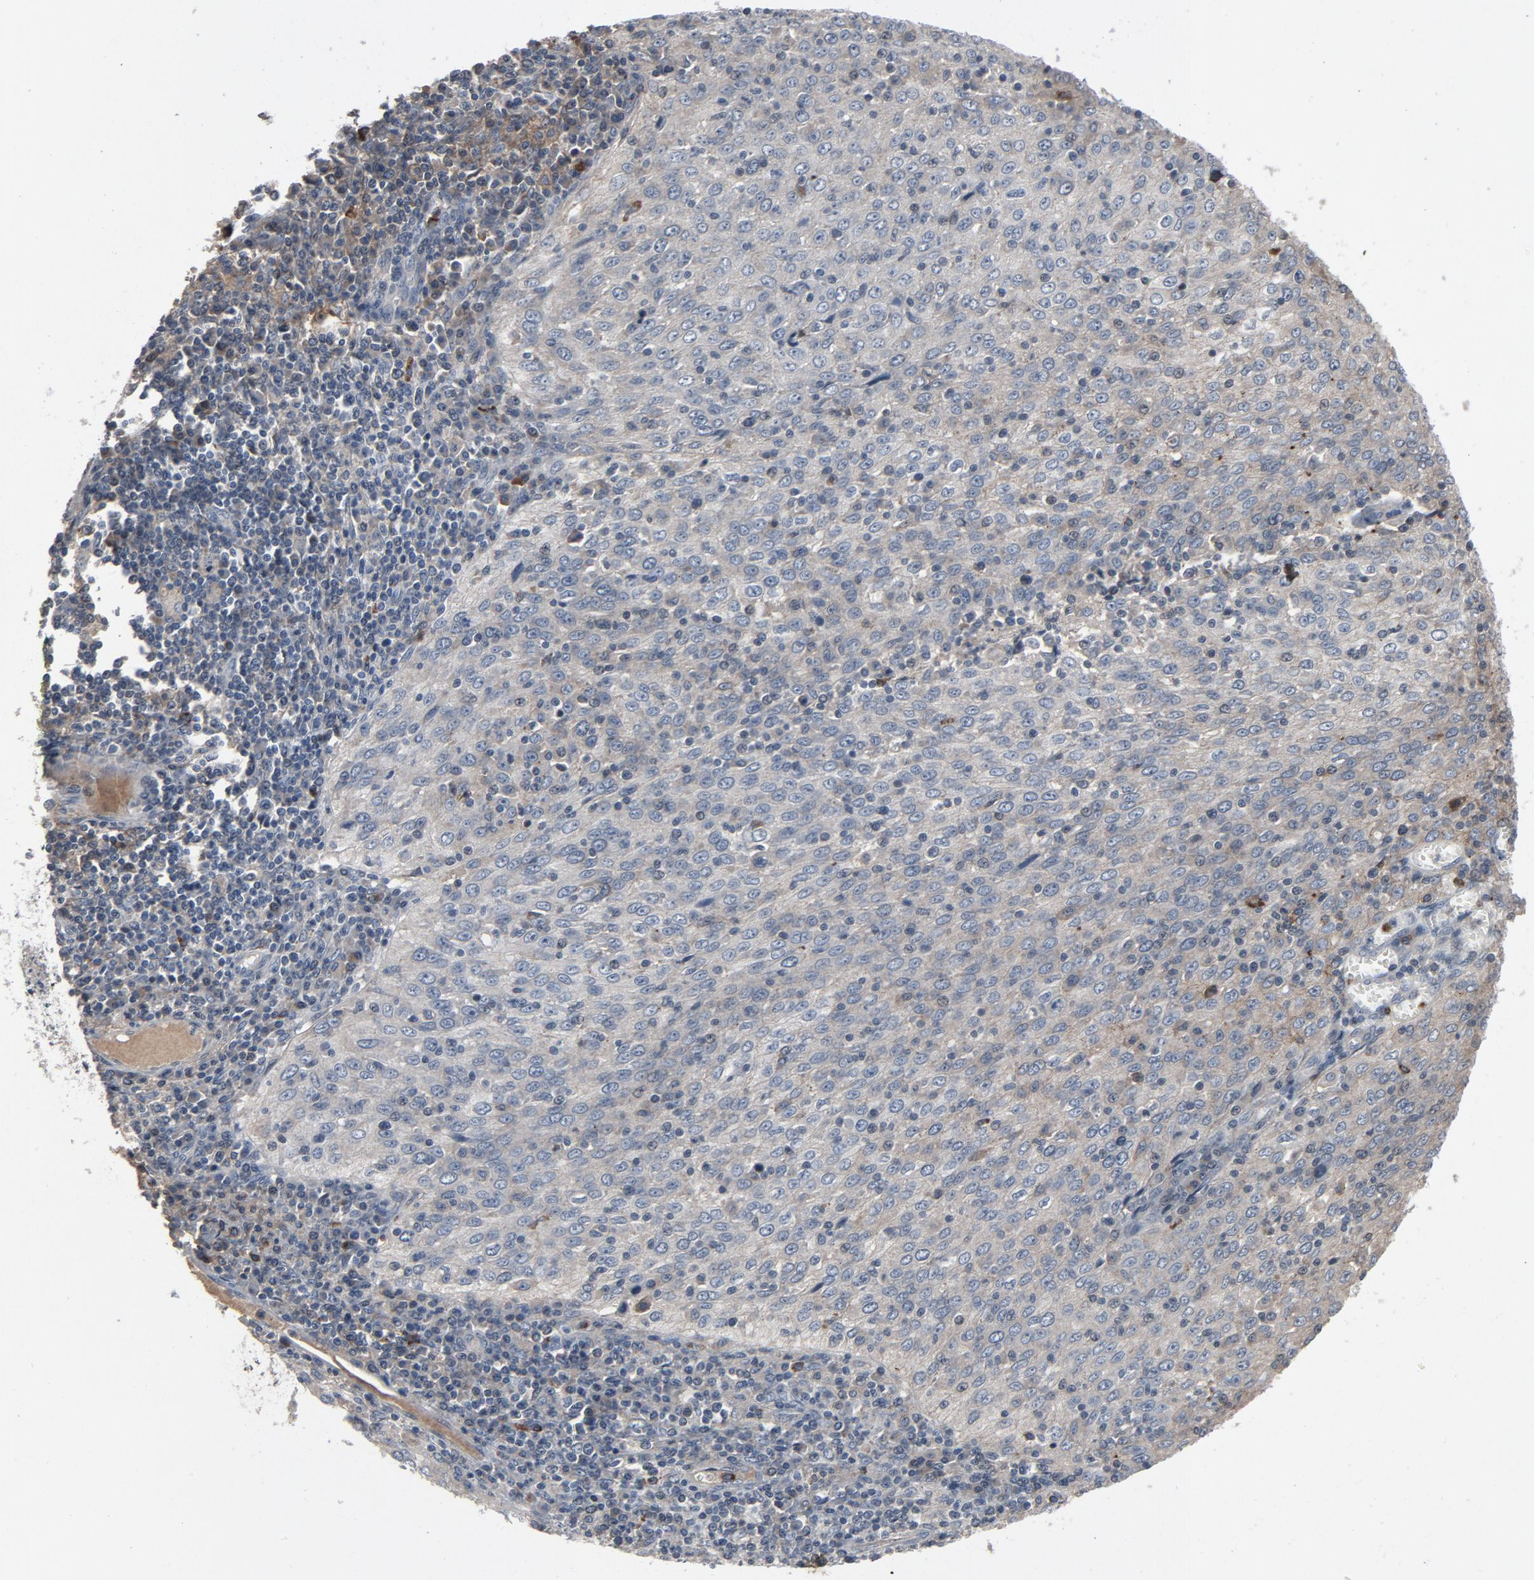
{"staining": {"intensity": "negative", "quantity": "none", "location": "none"}, "tissue": "cervical cancer", "cell_type": "Tumor cells", "image_type": "cancer", "snomed": [{"axis": "morphology", "description": "Squamous cell carcinoma, NOS"}, {"axis": "topography", "description": "Cervix"}], "caption": "Human squamous cell carcinoma (cervical) stained for a protein using immunohistochemistry (IHC) shows no staining in tumor cells.", "gene": "PDZD4", "patient": {"sex": "female", "age": 27}}